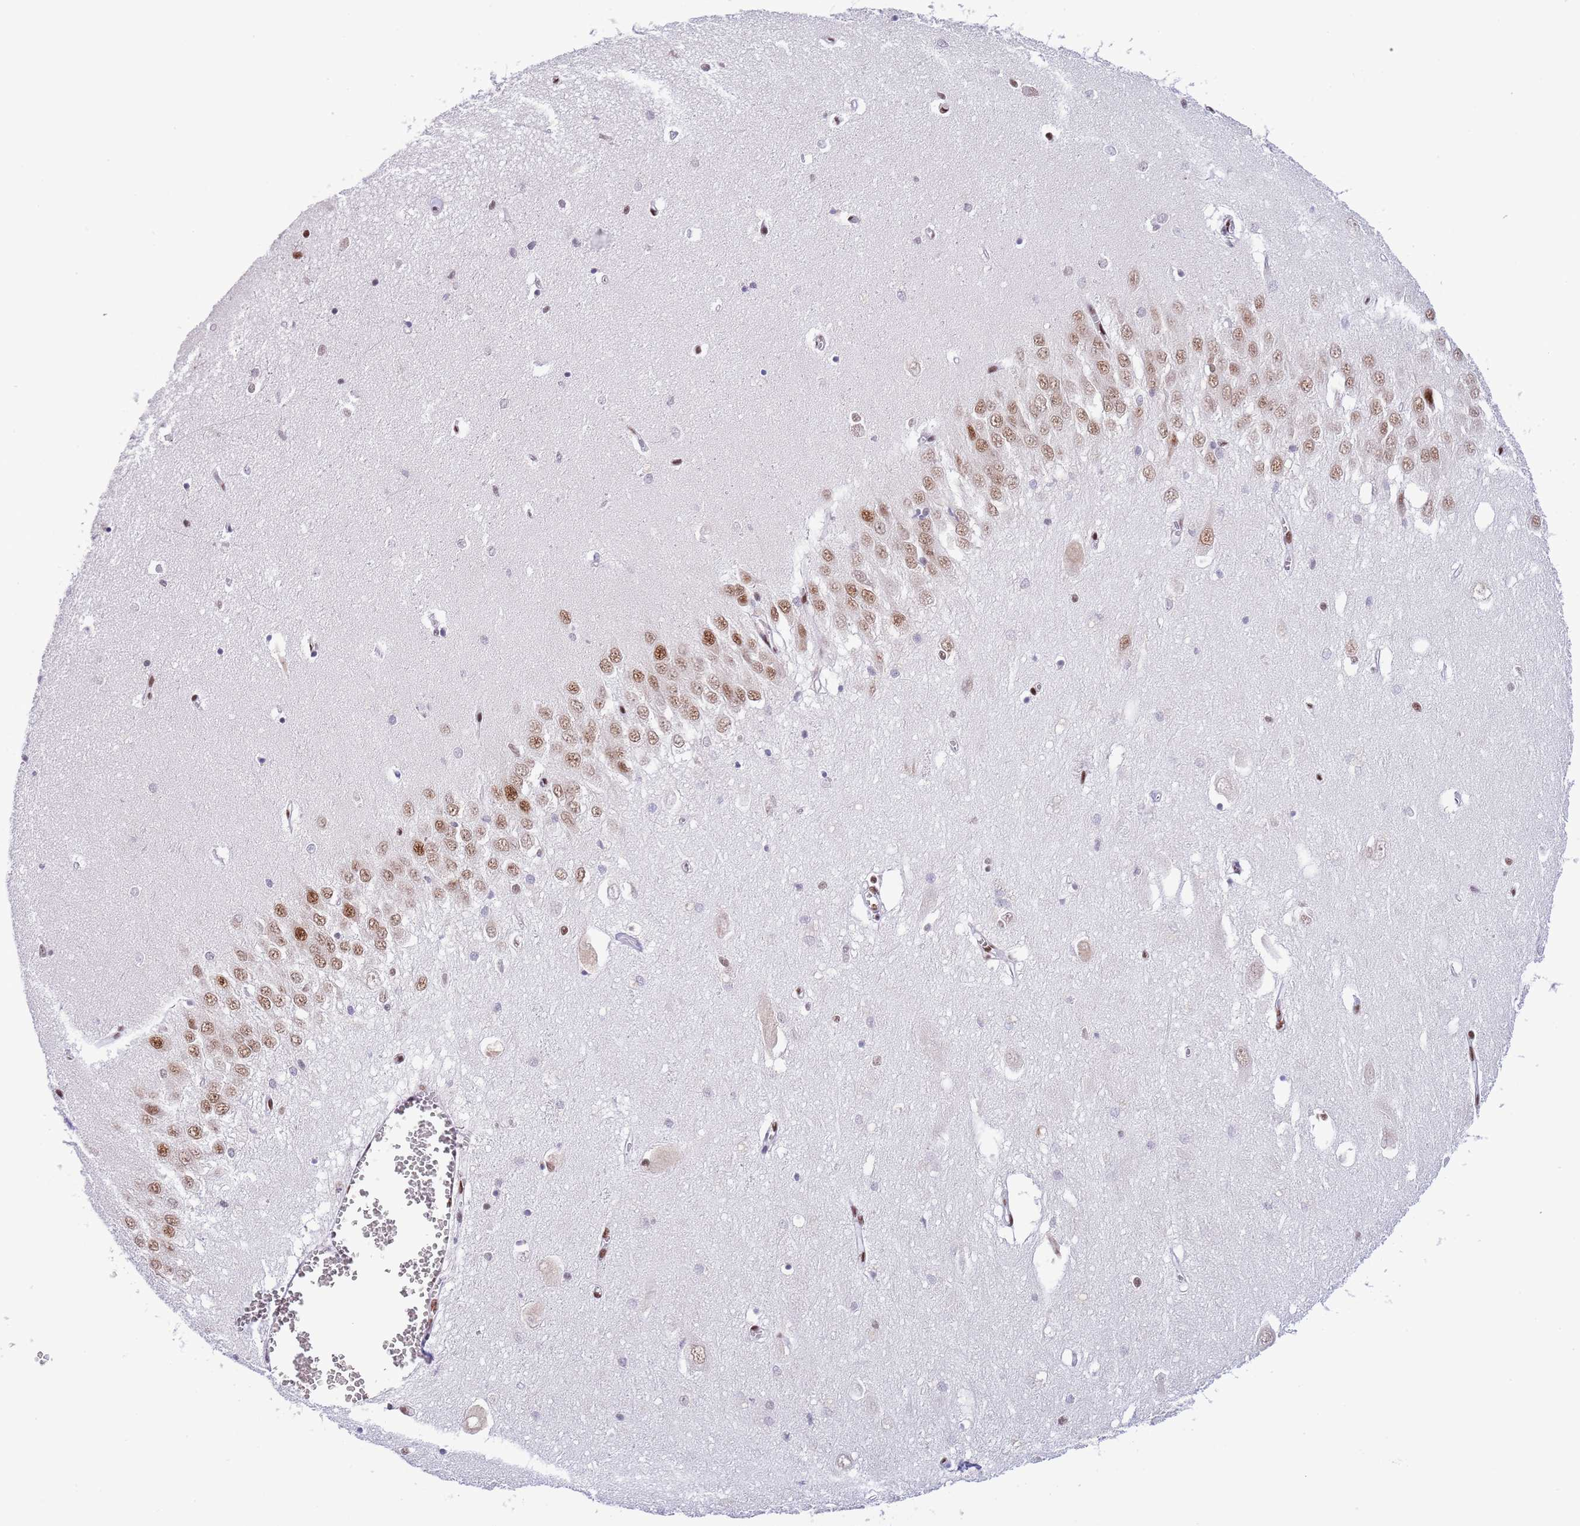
{"staining": {"intensity": "moderate", "quantity": "<25%", "location": "nuclear"}, "tissue": "hippocampus", "cell_type": "Glial cells", "image_type": "normal", "snomed": [{"axis": "morphology", "description": "Normal tissue, NOS"}, {"axis": "topography", "description": "Hippocampus"}], "caption": "A brown stain shows moderate nuclear staining of a protein in glial cells of normal hippocampus. Using DAB (brown) and hematoxylin (blue) stains, captured at high magnification using brightfield microscopy.", "gene": "SF3A2", "patient": {"sex": "female", "age": 64}}